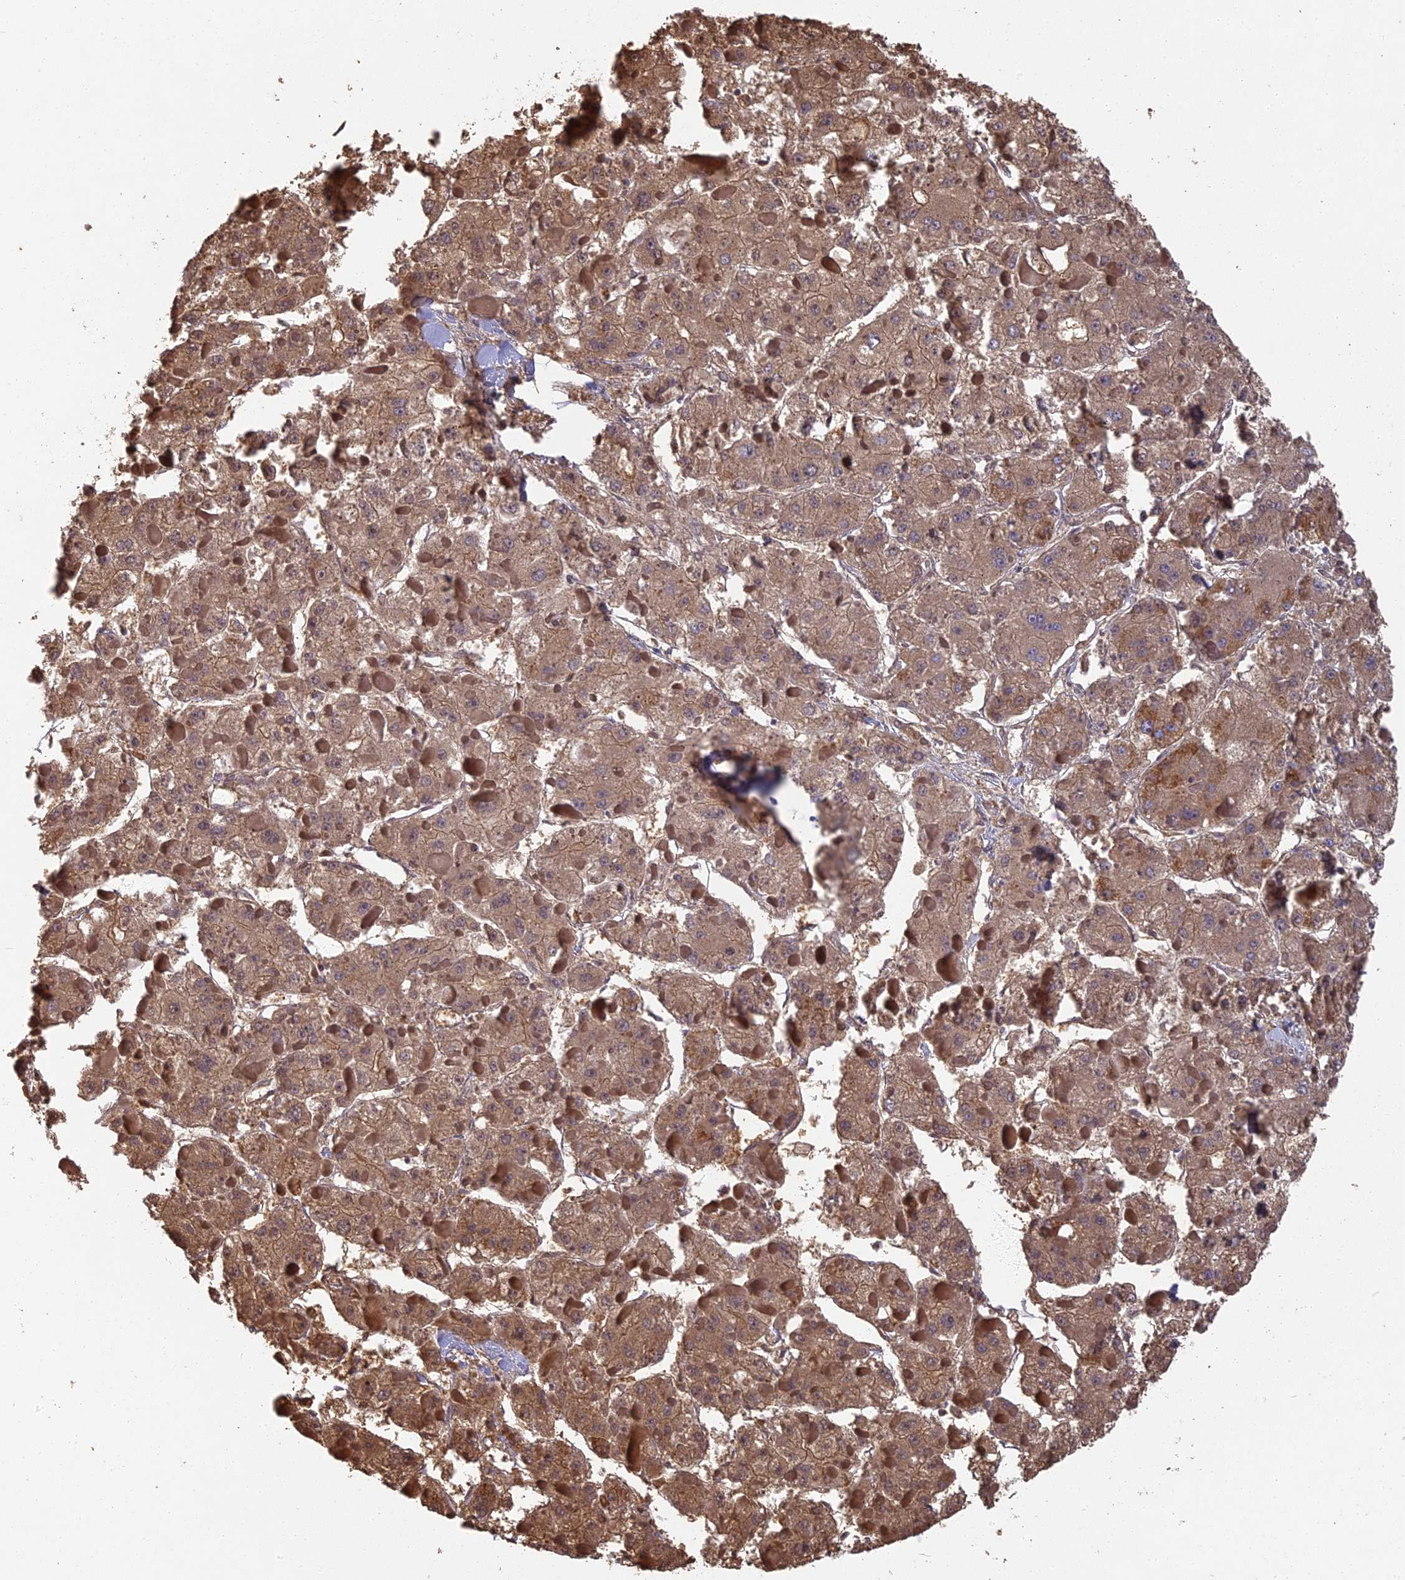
{"staining": {"intensity": "moderate", "quantity": ">75%", "location": "cytoplasmic/membranous"}, "tissue": "liver cancer", "cell_type": "Tumor cells", "image_type": "cancer", "snomed": [{"axis": "morphology", "description": "Carcinoma, Hepatocellular, NOS"}, {"axis": "topography", "description": "Liver"}], "caption": "Immunohistochemical staining of hepatocellular carcinoma (liver) displays moderate cytoplasmic/membranous protein expression in approximately >75% of tumor cells.", "gene": "ERMAP", "patient": {"sex": "female", "age": 73}}